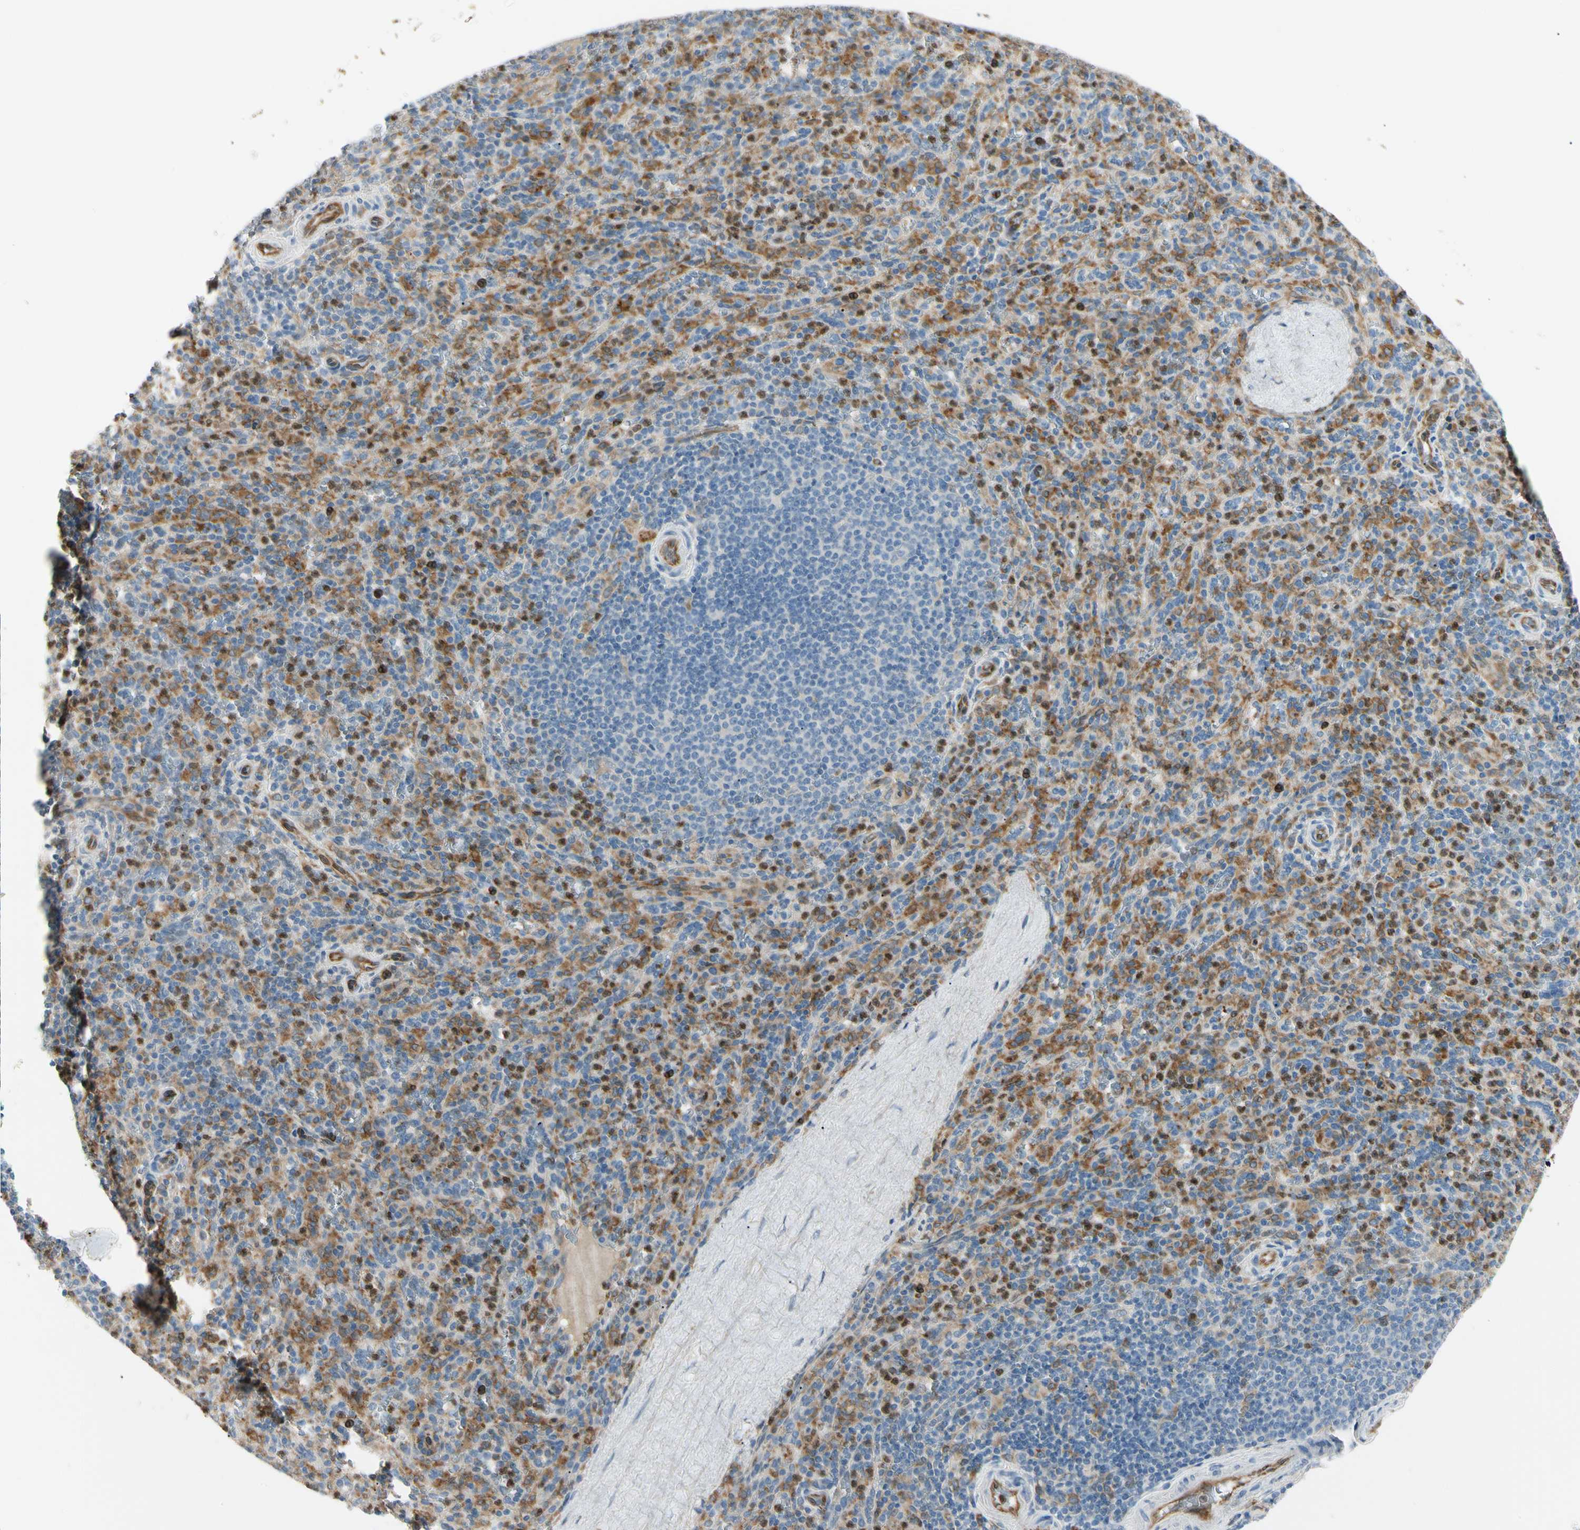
{"staining": {"intensity": "moderate", "quantity": "25%-75%", "location": "cytoplasmic/membranous"}, "tissue": "spleen", "cell_type": "Cells in red pulp", "image_type": "normal", "snomed": [{"axis": "morphology", "description": "Normal tissue, NOS"}, {"axis": "topography", "description": "Spleen"}], "caption": "The micrograph shows immunohistochemical staining of benign spleen. There is moderate cytoplasmic/membranous staining is seen in approximately 25%-75% of cells in red pulp.", "gene": "LPCAT2", "patient": {"sex": "male", "age": 36}}